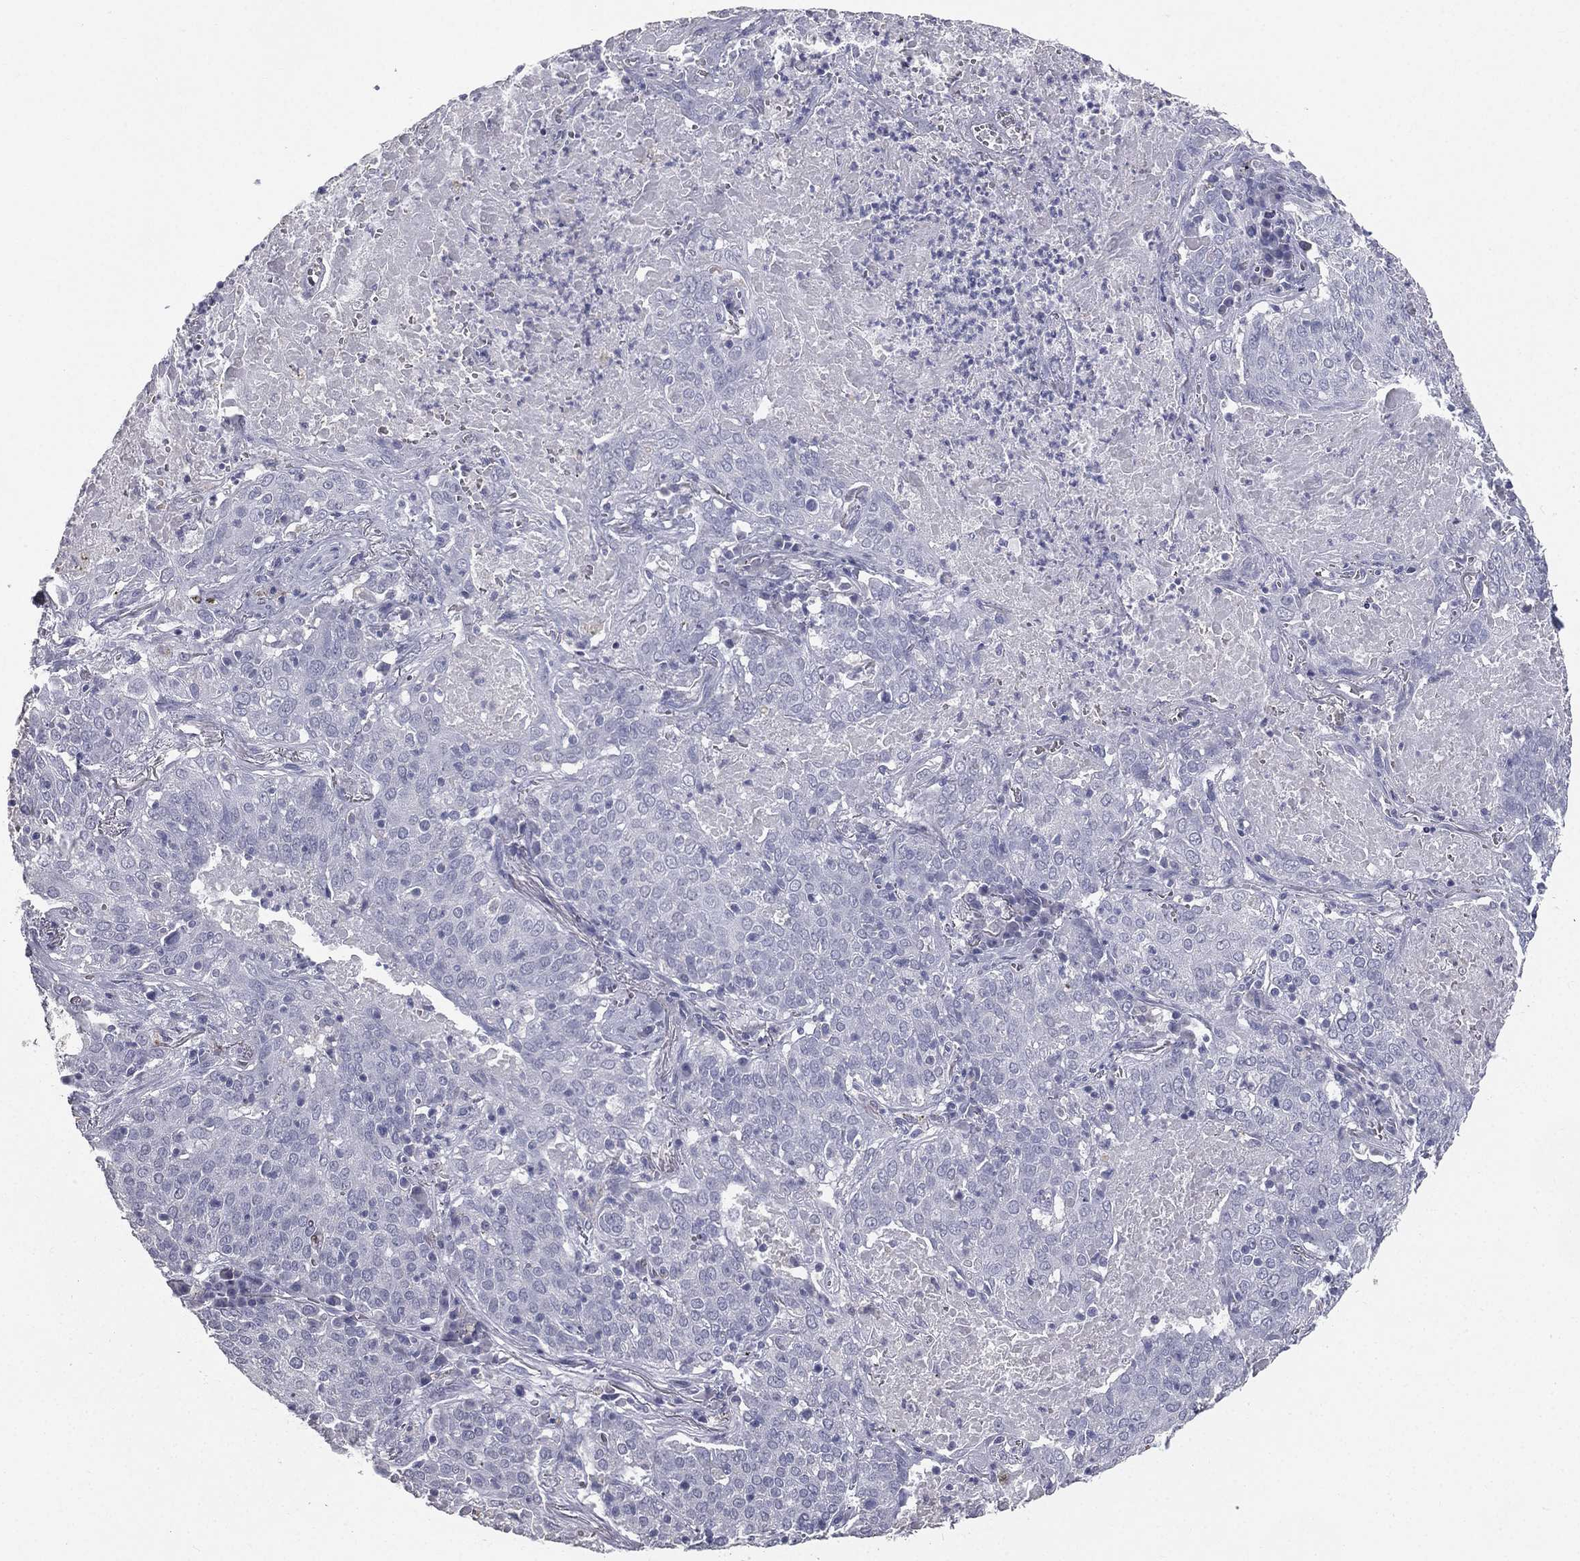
{"staining": {"intensity": "negative", "quantity": "none", "location": "none"}, "tissue": "lung cancer", "cell_type": "Tumor cells", "image_type": "cancer", "snomed": [{"axis": "morphology", "description": "Squamous cell carcinoma, NOS"}, {"axis": "topography", "description": "Lung"}], "caption": "DAB (3,3'-diaminobenzidine) immunohistochemical staining of lung cancer (squamous cell carcinoma) demonstrates no significant staining in tumor cells.", "gene": "ESX1", "patient": {"sex": "male", "age": 82}}